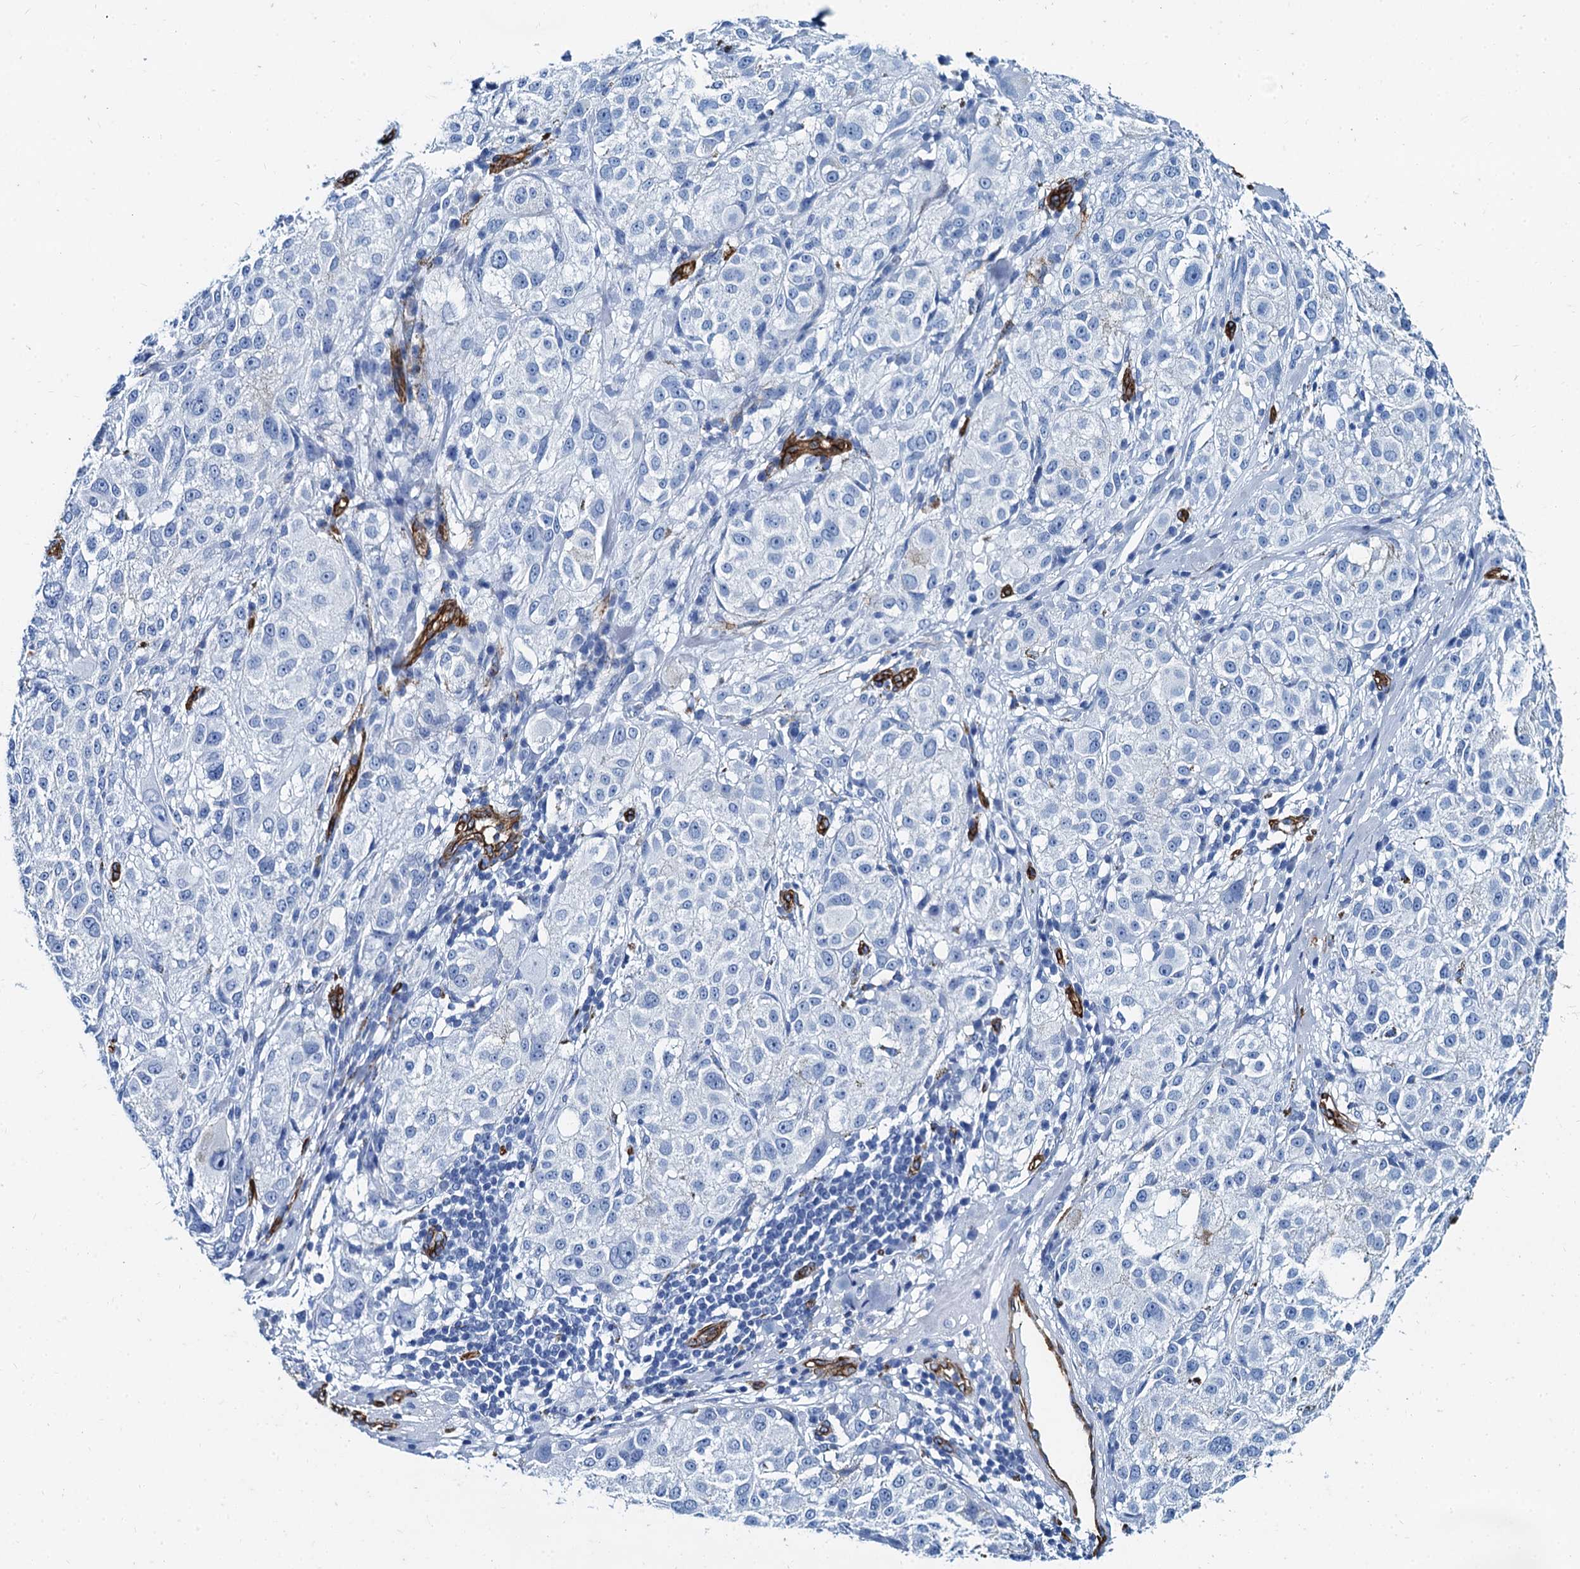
{"staining": {"intensity": "negative", "quantity": "none", "location": "none"}, "tissue": "melanoma", "cell_type": "Tumor cells", "image_type": "cancer", "snomed": [{"axis": "morphology", "description": "Necrosis, NOS"}, {"axis": "morphology", "description": "Malignant melanoma, NOS"}, {"axis": "topography", "description": "Skin"}], "caption": "Micrograph shows no significant protein staining in tumor cells of melanoma. The staining is performed using DAB (3,3'-diaminobenzidine) brown chromogen with nuclei counter-stained in using hematoxylin.", "gene": "CAVIN2", "patient": {"sex": "female", "age": 87}}